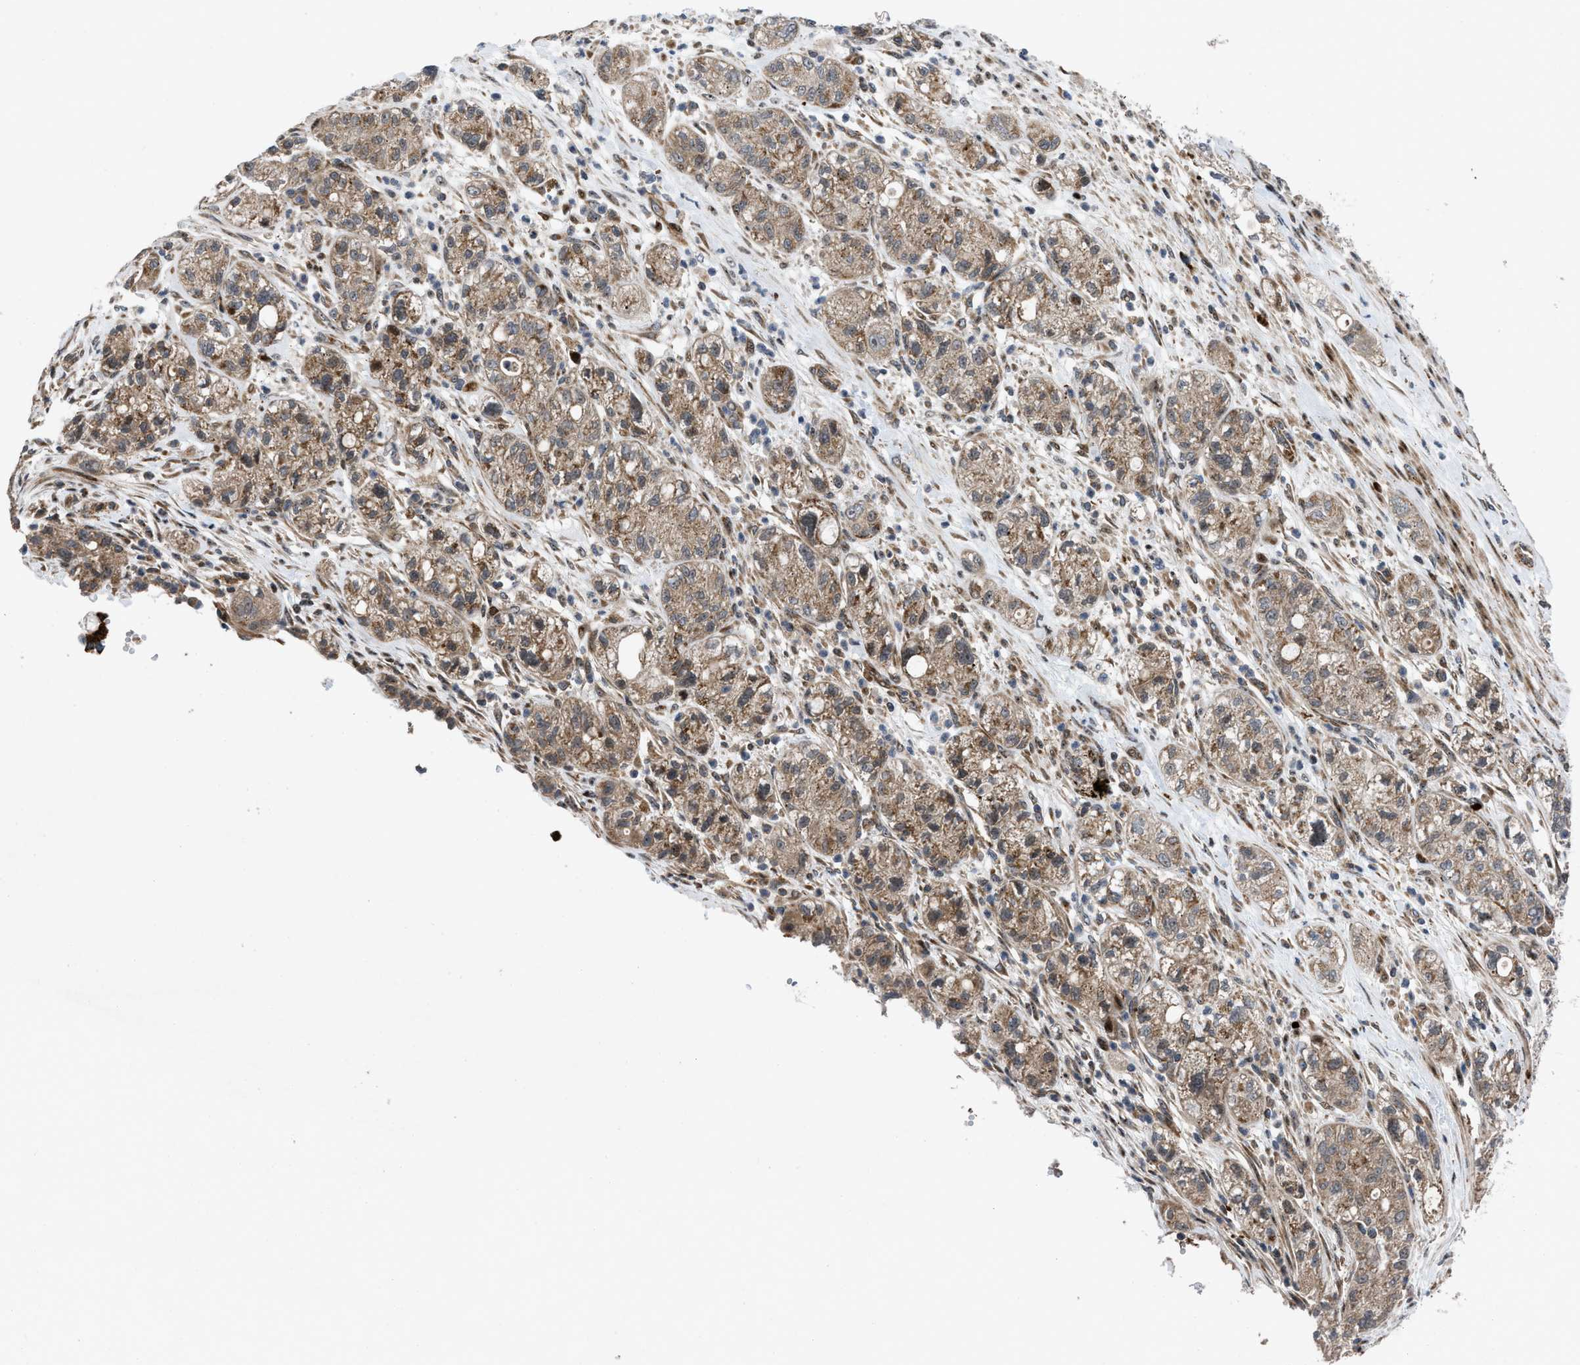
{"staining": {"intensity": "moderate", "quantity": ">75%", "location": "cytoplasmic/membranous"}, "tissue": "pancreatic cancer", "cell_type": "Tumor cells", "image_type": "cancer", "snomed": [{"axis": "morphology", "description": "Adenocarcinoma, NOS"}, {"axis": "topography", "description": "Pancreas"}], "caption": "A micrograph showing moderate cytoplasmic/membranous expression in about >75% of tumor cells in pancreatic adenocarcinoma, as visualized by brown immunohistochemical staining.", "gene": "AP3M2", "patient": {"sex": "female", "age": 78}}